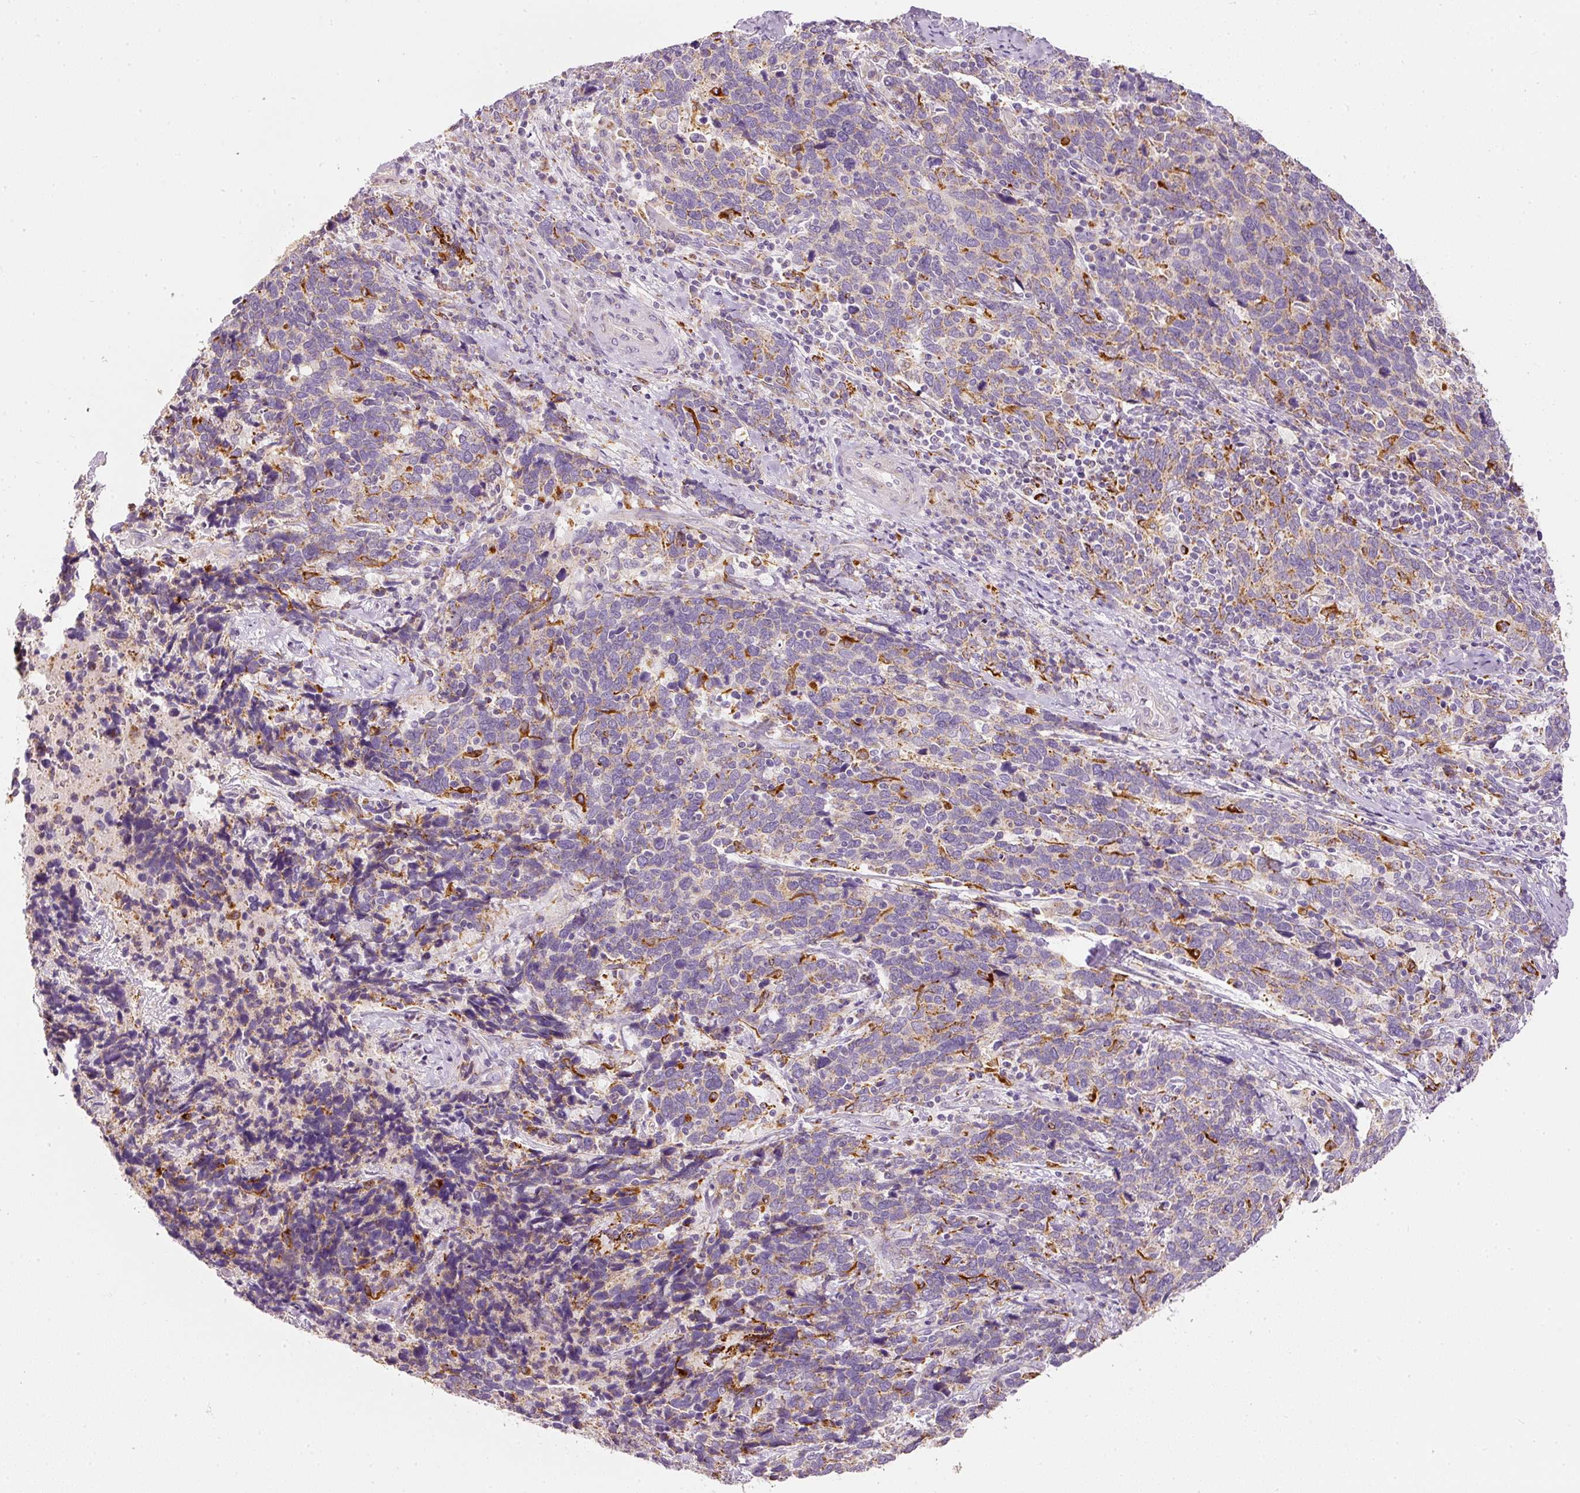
{"staining": {"intensity": "moderate", "quantity": "<25%", "location": "cytoplasmic/membranous"}, "tissue": "cervical cancer", "cell_type": "Tumor cells", "image_type": "cancer", "snomed": [{"axis": "morphology", "description": "Squamous cell carcinoma, NOS"}, {"axis": "topography", "description": "Cervix"}], "caption": "Moderate cytoplasmic/membranous protein expression is identified in about <25% of tumor cells in cervical cancer.", "gene": "MTHFD2", "patient": {"sex": "female", "age": 41}}